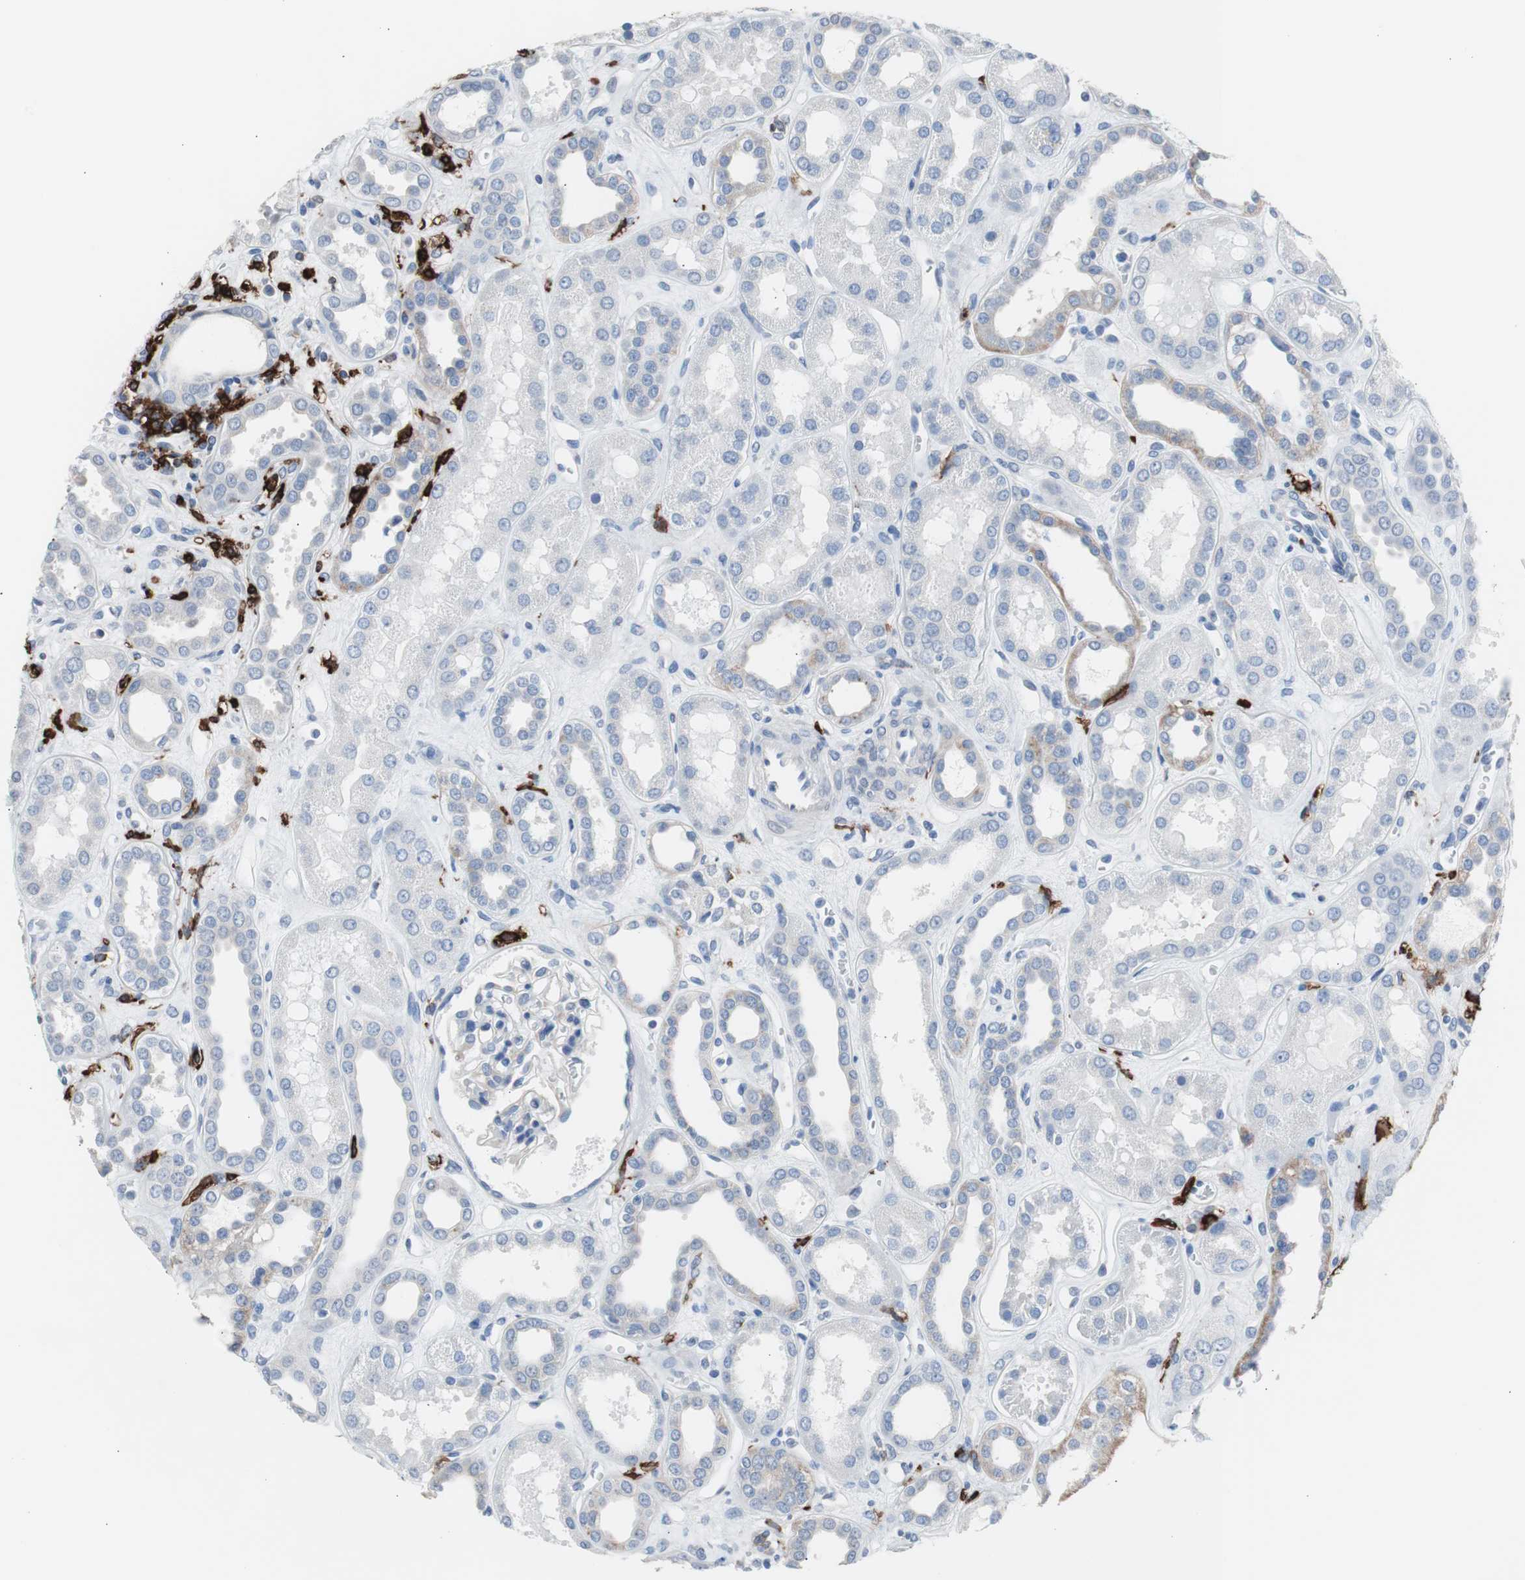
{"staining": {"intensity": "negative", "quantity": "none", "location": "none"}, "tissue": "kidney", "cell_type": "Cells in glomeruli", "image_type": "normal", "snomed": [{"axis": "morphology", "description": "Normal tissue, NOS"}, {"axis": "topography", "description": "Kidney"}], "caption": "DAB immunohistochemical staining of benign kidney exhibits no significant staining in cells in glomeruli.", "gene": "FCGR2B", "patient": {"sex": "male", "age": 59}}